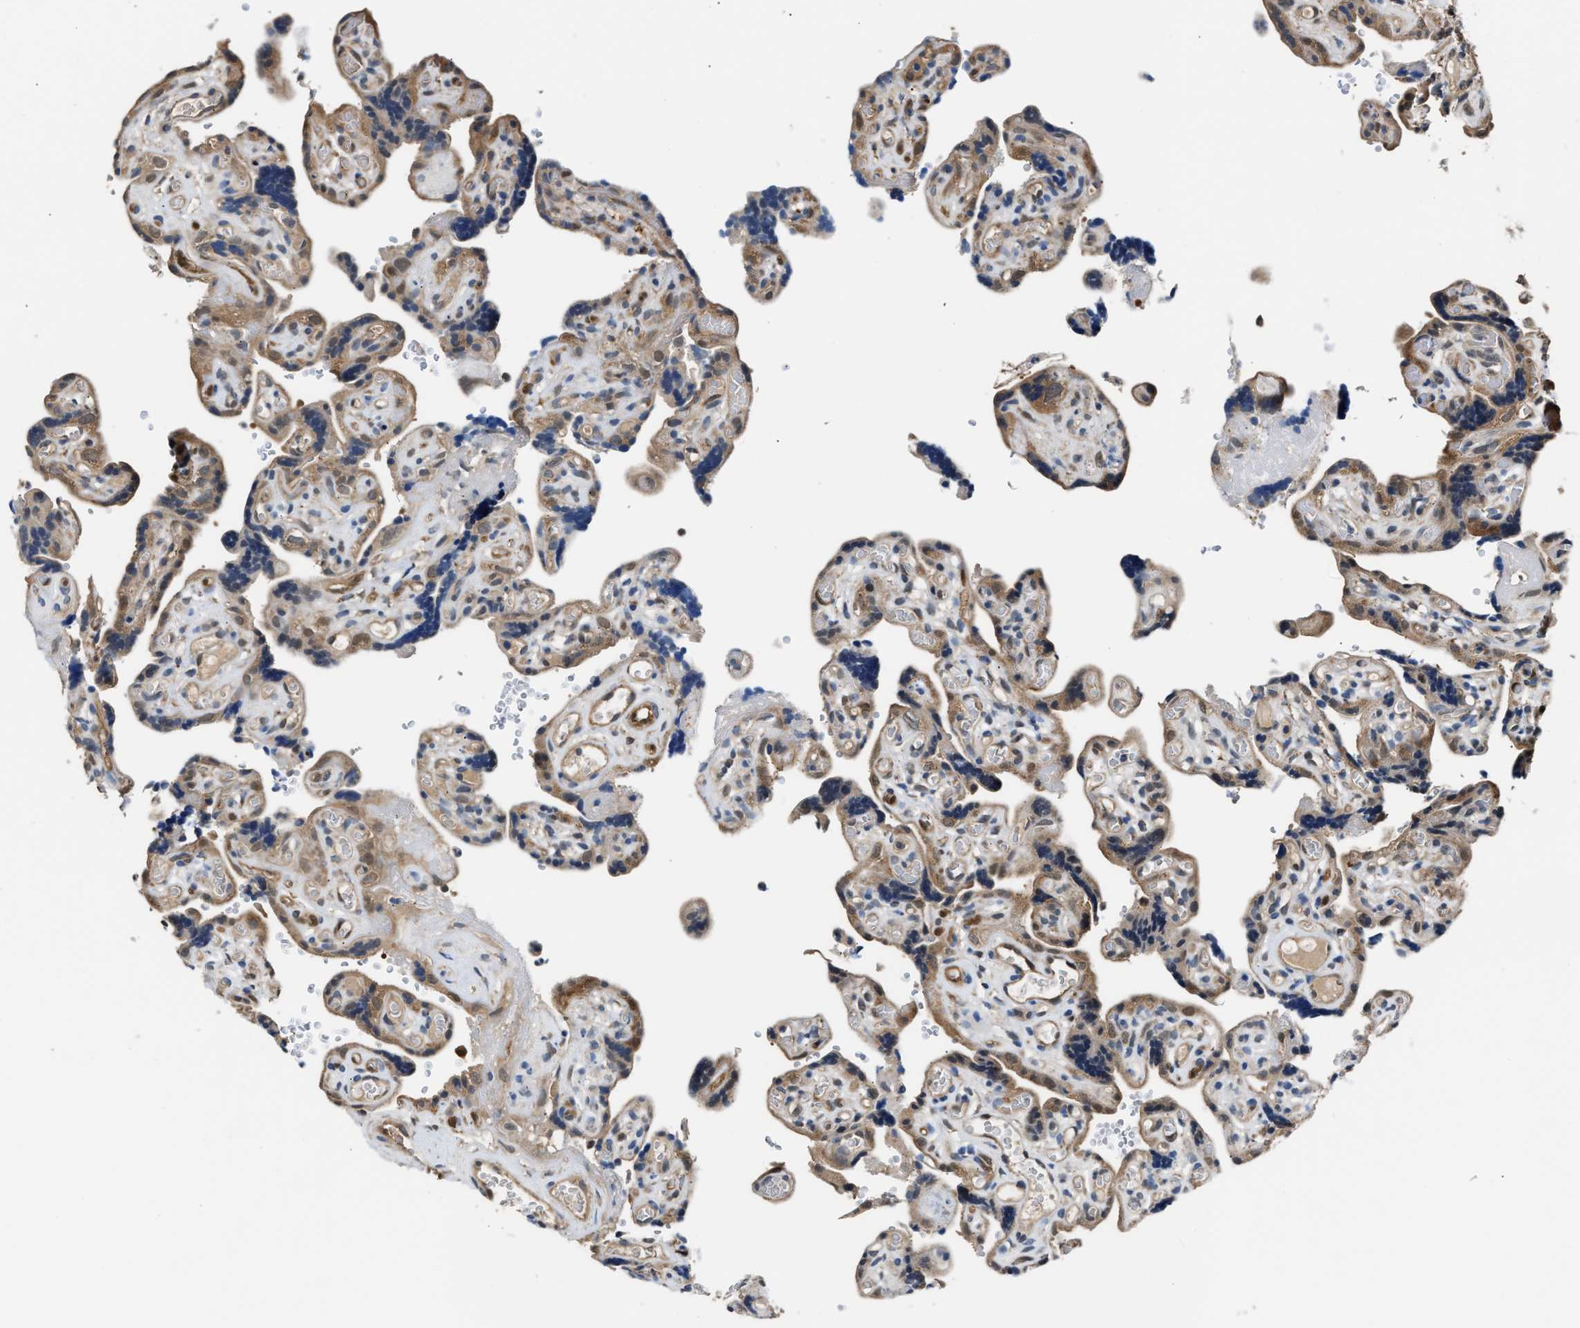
{"staining": {"intensity": "strong", "quantity": ">75%", "location": "nuclear"}, "tissue": "placenta", "cell_type": "Decidual cells", "image_type": "normal", "snomed": [{"axis": "morphology", "description": "Normal tissue, NOS"}, {"axis": "topography", "description": "Placenta"}], "caption": "DAB immunohistochemical staining of unremarkable human placenta demonstrates strong nuclear protein expression in about >75% of decidual cells. Using DAB (3,3'-diaminobenzidine) (brown) and hematoxylin (blue) stains, captured at high magnification using brightfield microscopy.", "gene": "PPA1", "patient": {"sex": "female", "age": 30}}